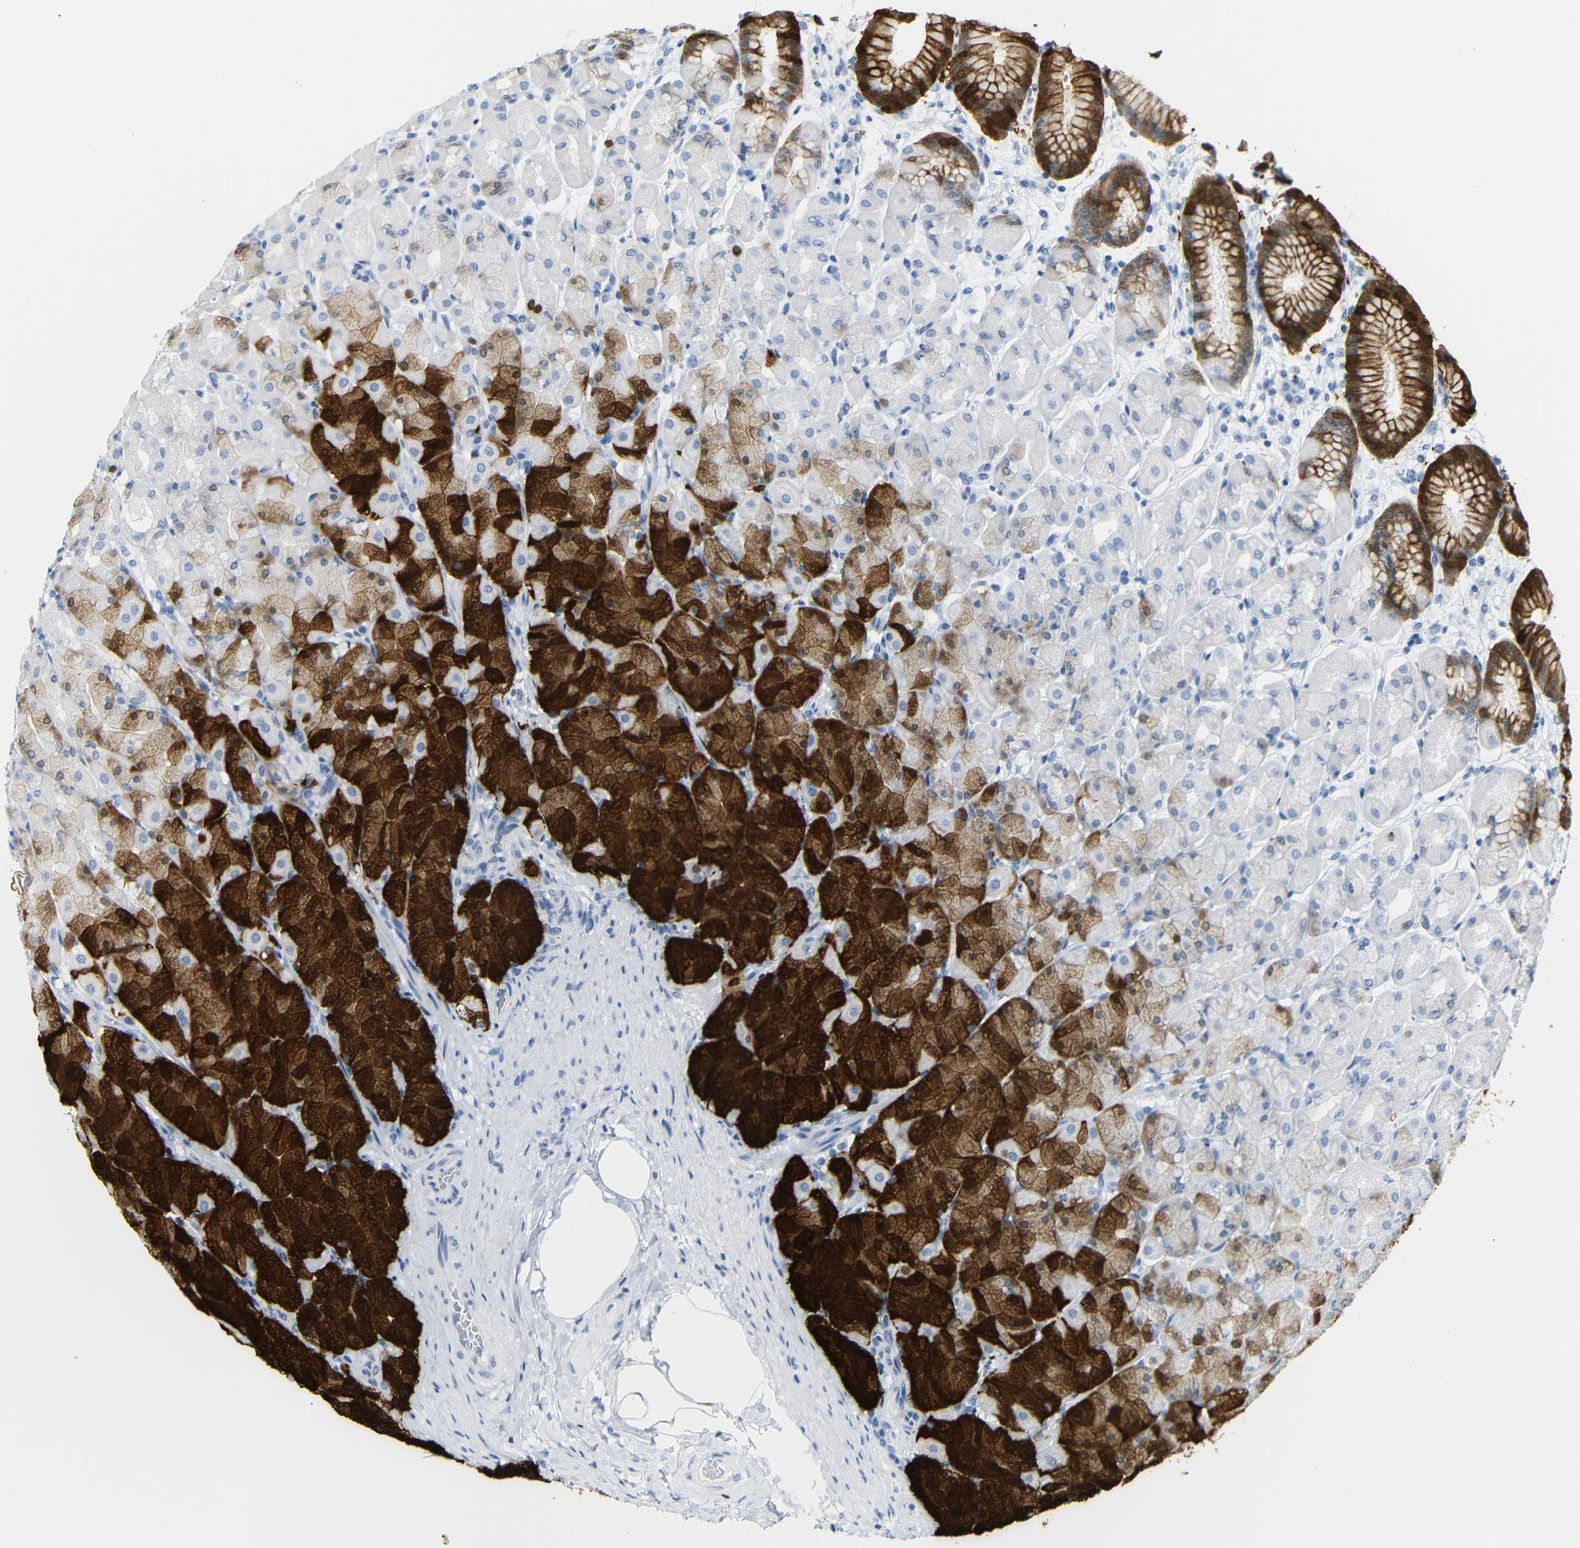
{"staining": {"intensity": "strong", "quantity": "25%-75%", "location": "cytoplasmic/membranous"}, "tissue": "stomach", "cell_type": "Glandular cells", "image_type": "normal", "snomed": [{"axis": "morphology", "description": "Normal tissue, NOS"}, {"axis": "topography", "description": "Stomach, upper"}], "caption": "High-power microscopy captured an immunohistochemistry micrograph of unremarkable stomach, revealing strong cytoplasmic/membranous staining in about 25%-75% of glandular cells. The staining is performed using DAB brown chromogen to label protein expression. The nuclei are counter-stained blue using hematoxylin.", "gene": "MT1A", "patient": {"sex": "female", "age": 56}}